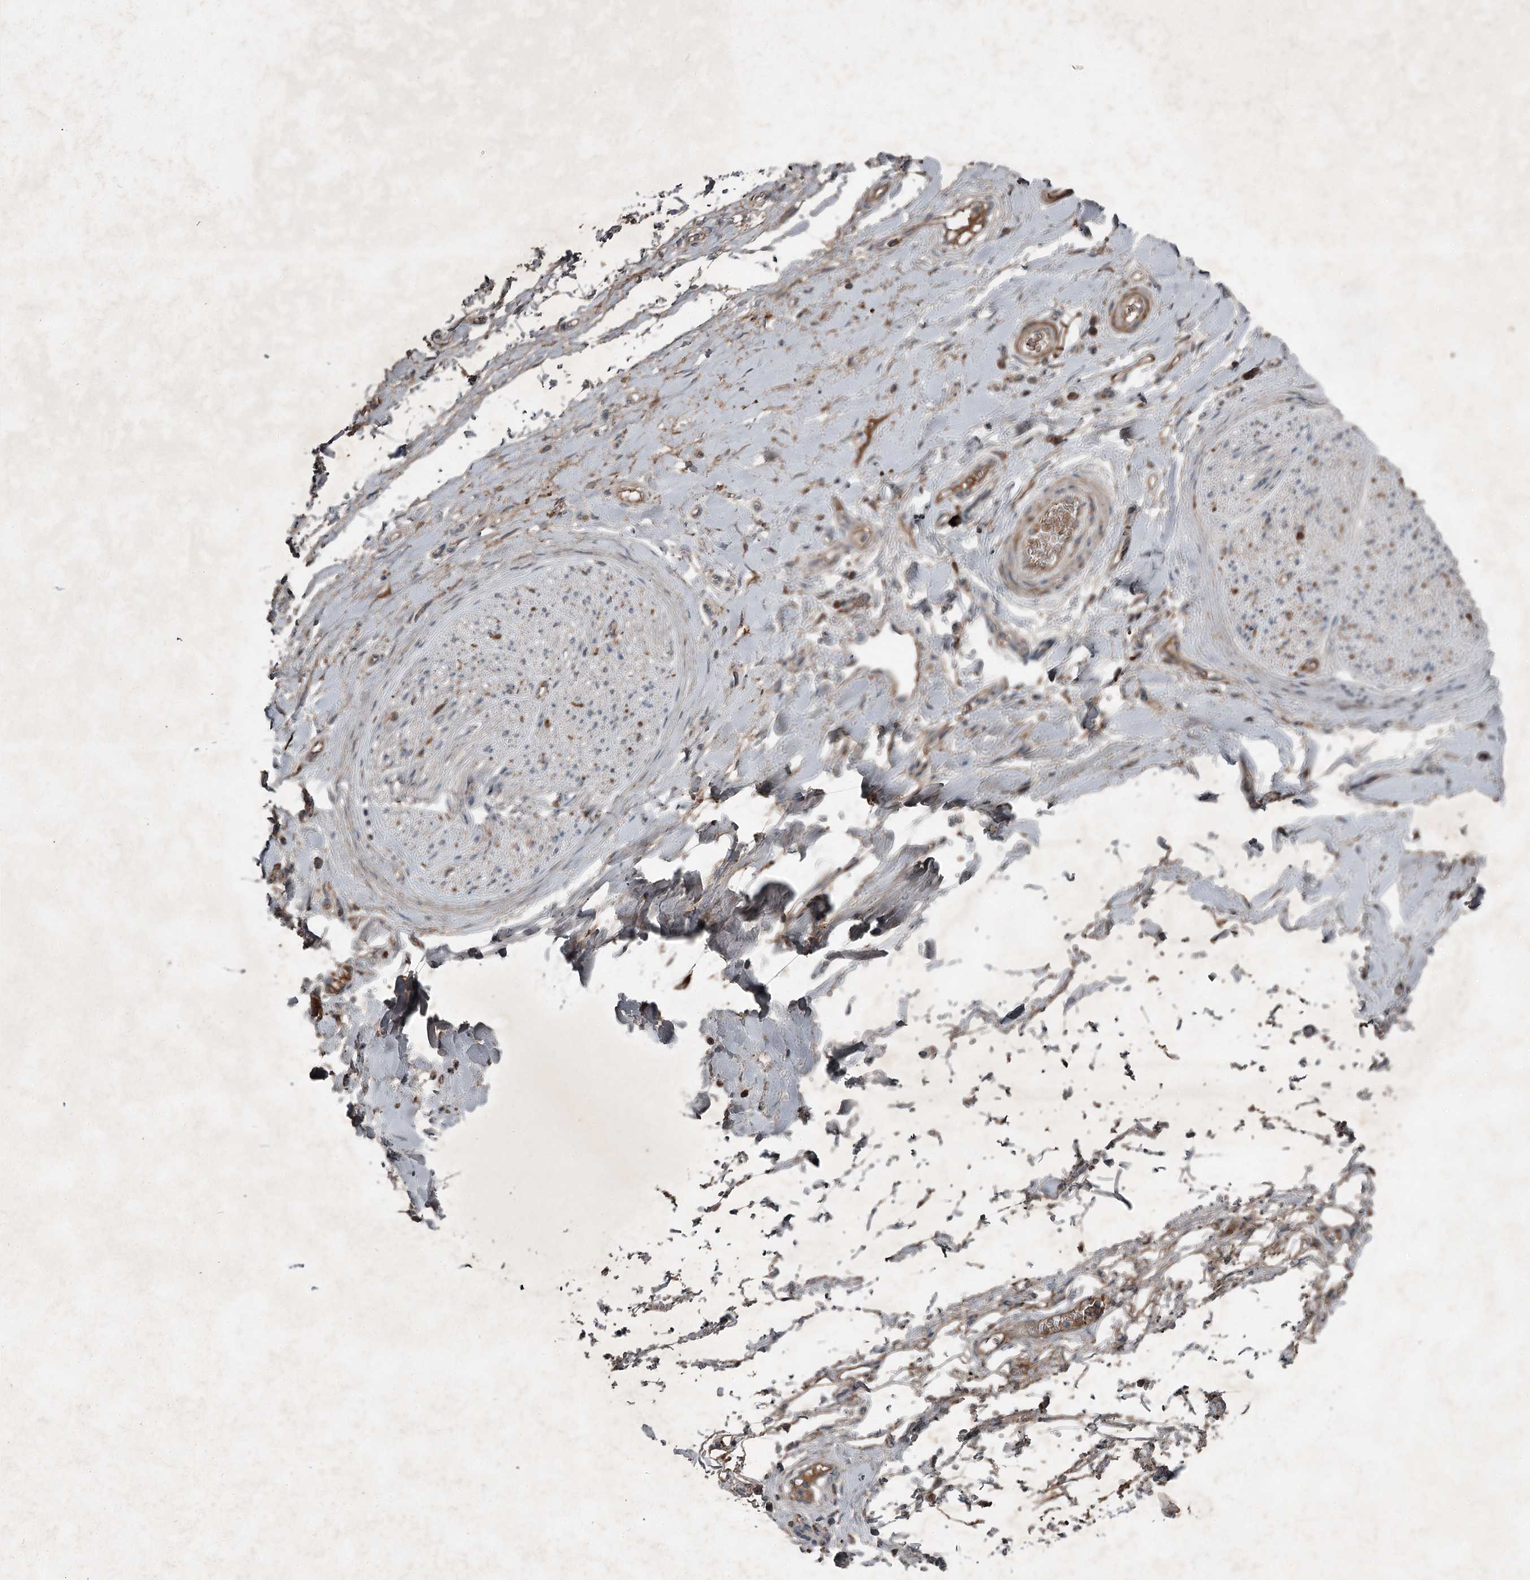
{"staining": {"intensity": "moderate", "quantity": ">75%", "location": "cytoplasmic/membranous"}, "tissue": "adipose tissue", "cell_type": "Adipocytes", "image_type": "normal", "snomed": [{"axis": "morphology", "description": "Normal tissue, NOS"}, {"axis": "morphology", "description": "Adenocarcinoma, NOS"}, {"axis": "topography", "description": "Stomach, upper"}, {"axis": "topography", "description": "Peripheral nerve tissue"}], "caption": "Immunohistochemical staining of benign human adipose tissue exhibits >75% levels of moderate cytoplasmic/membranous protein staining in approximately >75% of adipocytes.", "gene": "SLC39A8", "patient": {"sex": "male", "age": 62}}